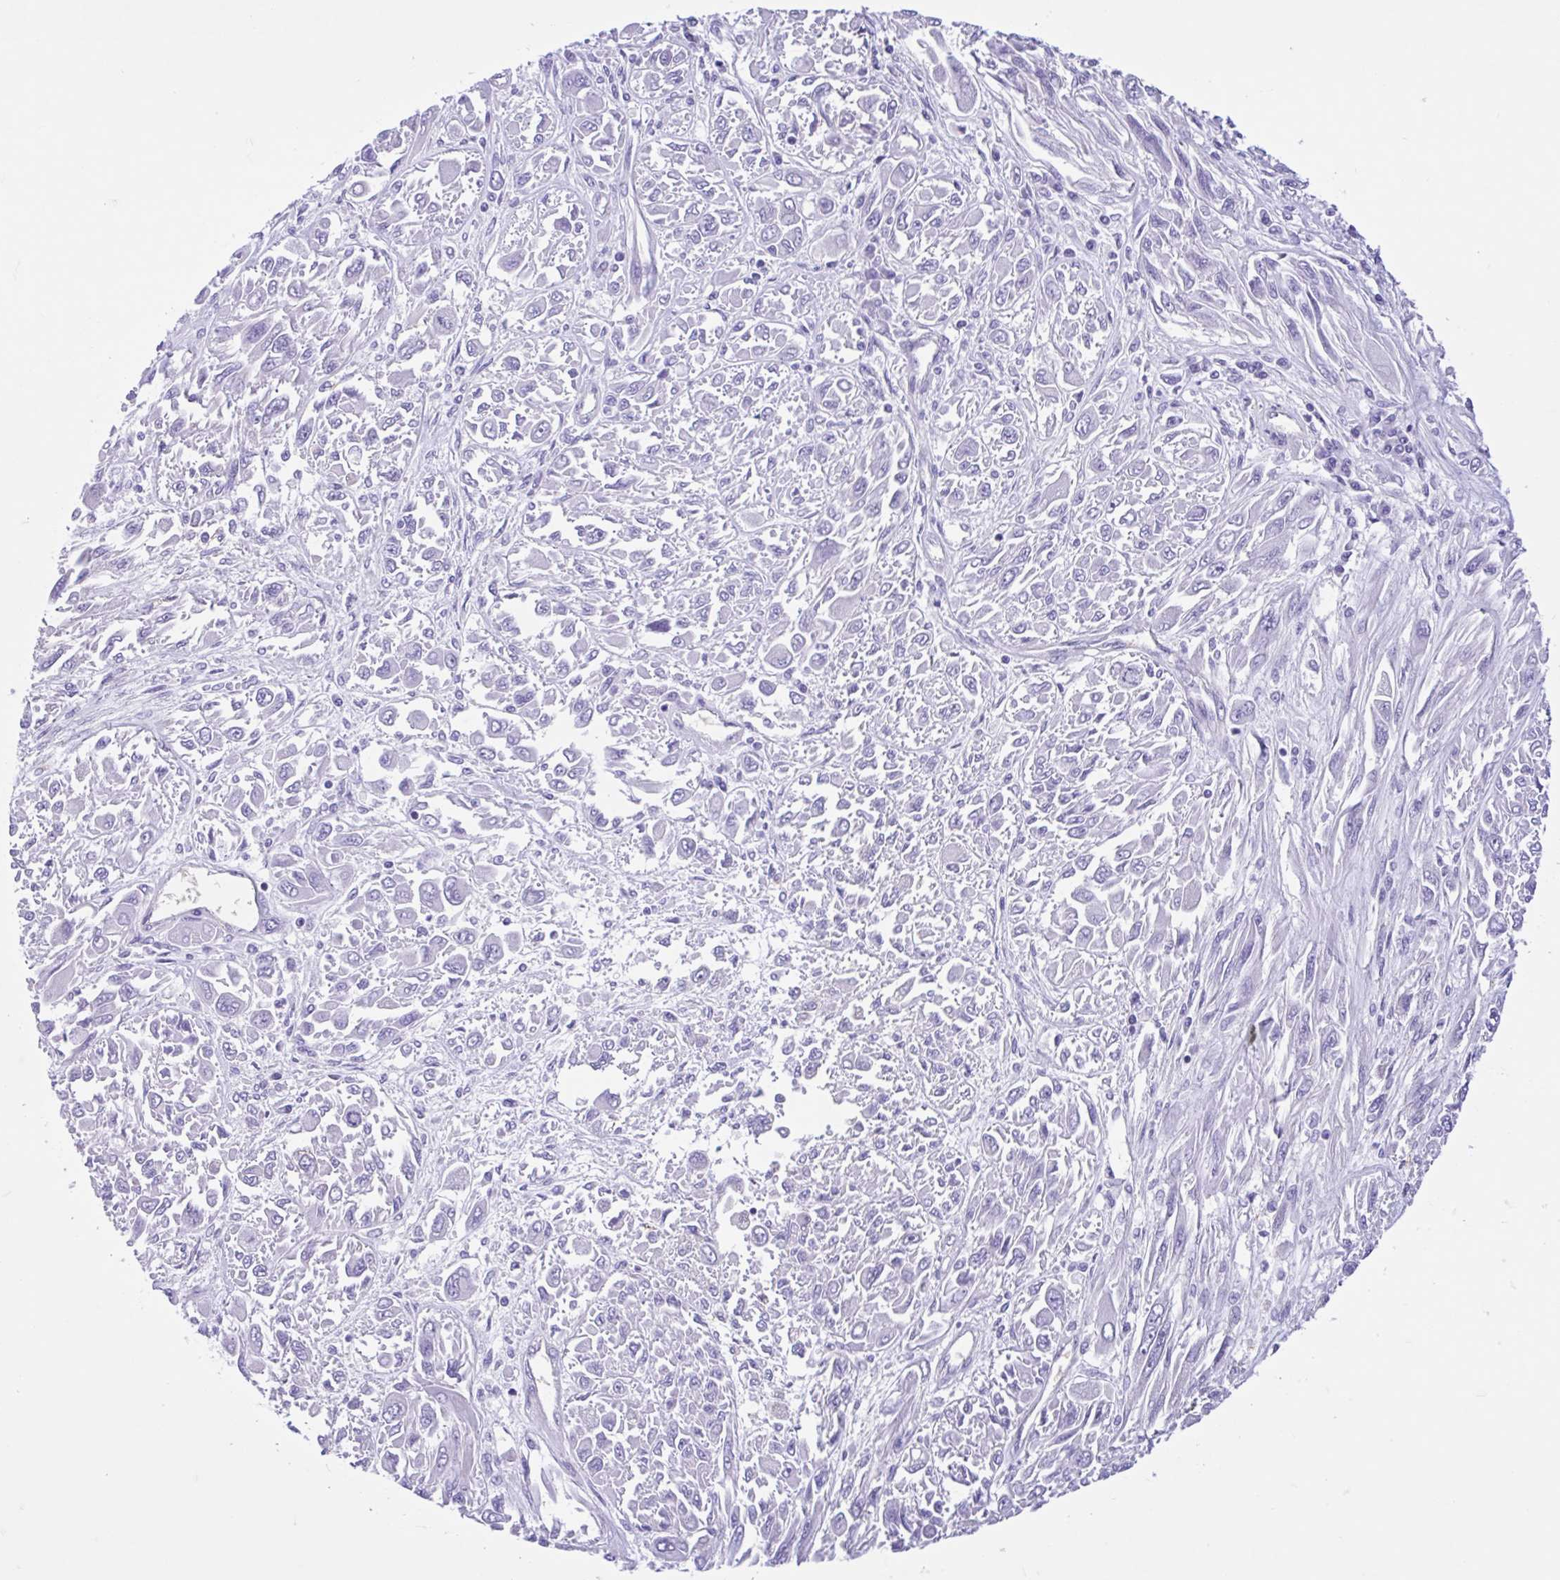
{"staining": {"intensity": "negative", "quantity": "none", "location": "none"}, "tissue": "melanoma", "cell_type": "Tumor cells", "image_type": "cancer", "snomed": [{"axis": "morphology", "description": "Malignant melanoma, NOS"}, {"axis": "topography", "description": "Skin"}], "caption": "Malignant melanoma was stained to show a protein in brown. There is no significant staining in tumor cells.", "gene": "TMEM79", "patient": {"sex": "female", "age": 91}}